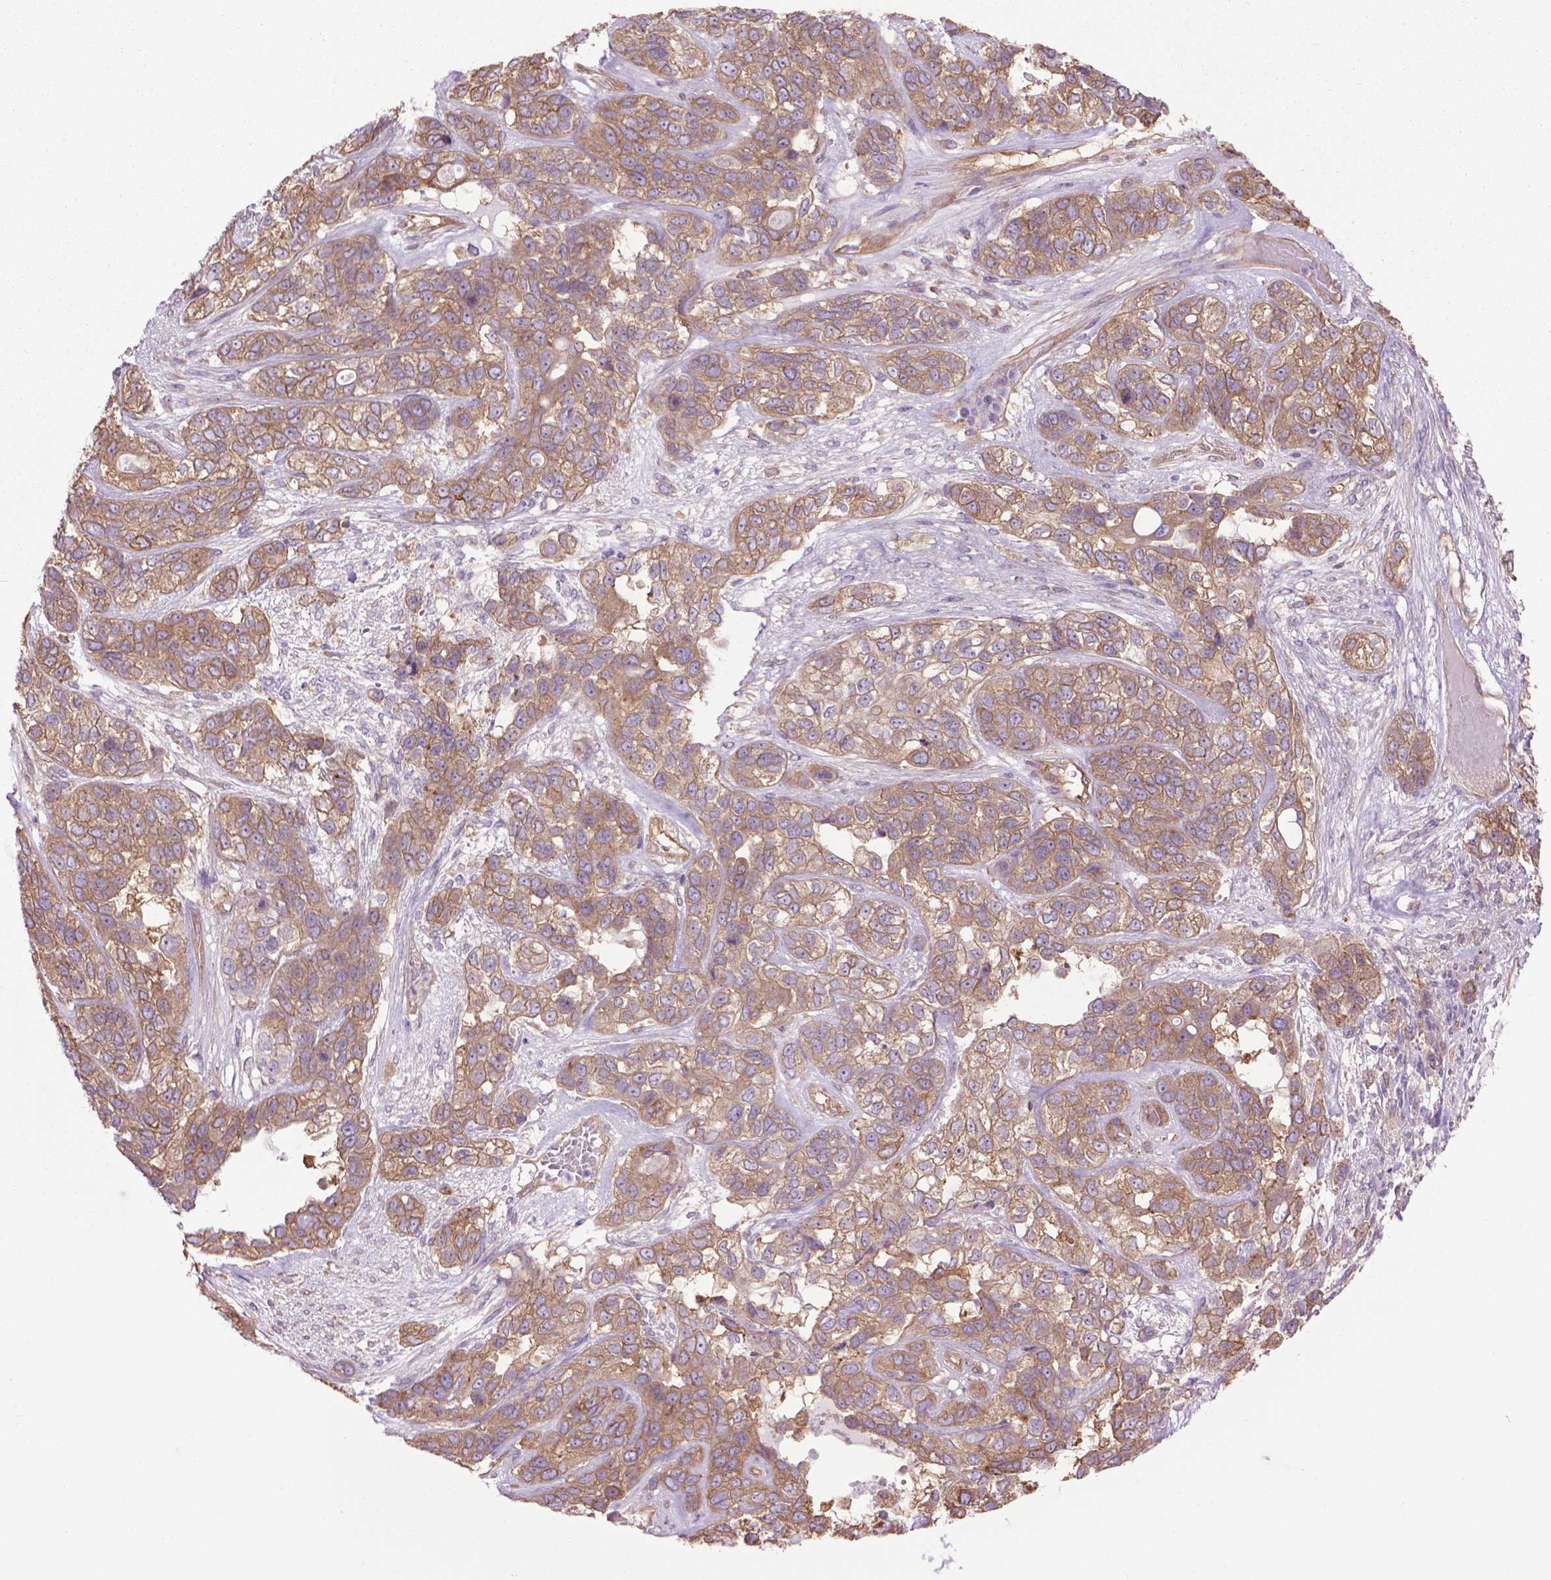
{"staining": {"intensity": "moderate", "quantity": ">75%", "location": "cytoplasmic/membranous"}, "tissue": "lung cancer", "cell_type": "Tumor cells", "image_type": "cancer", "snomed": [{"axis": "morphology", "description": "Squamous cell carcinoma, NOS"}, {"axis": "topography", "description": "Lung"}], "caption": "Lung cancer tissue reveals moderate cytoplasmic/membranous expression in about >75% of tumor cells, visualized by immunohistochemistry.", "gene": "CORO1B", "patient": {"sex": "female", "age": 70}}